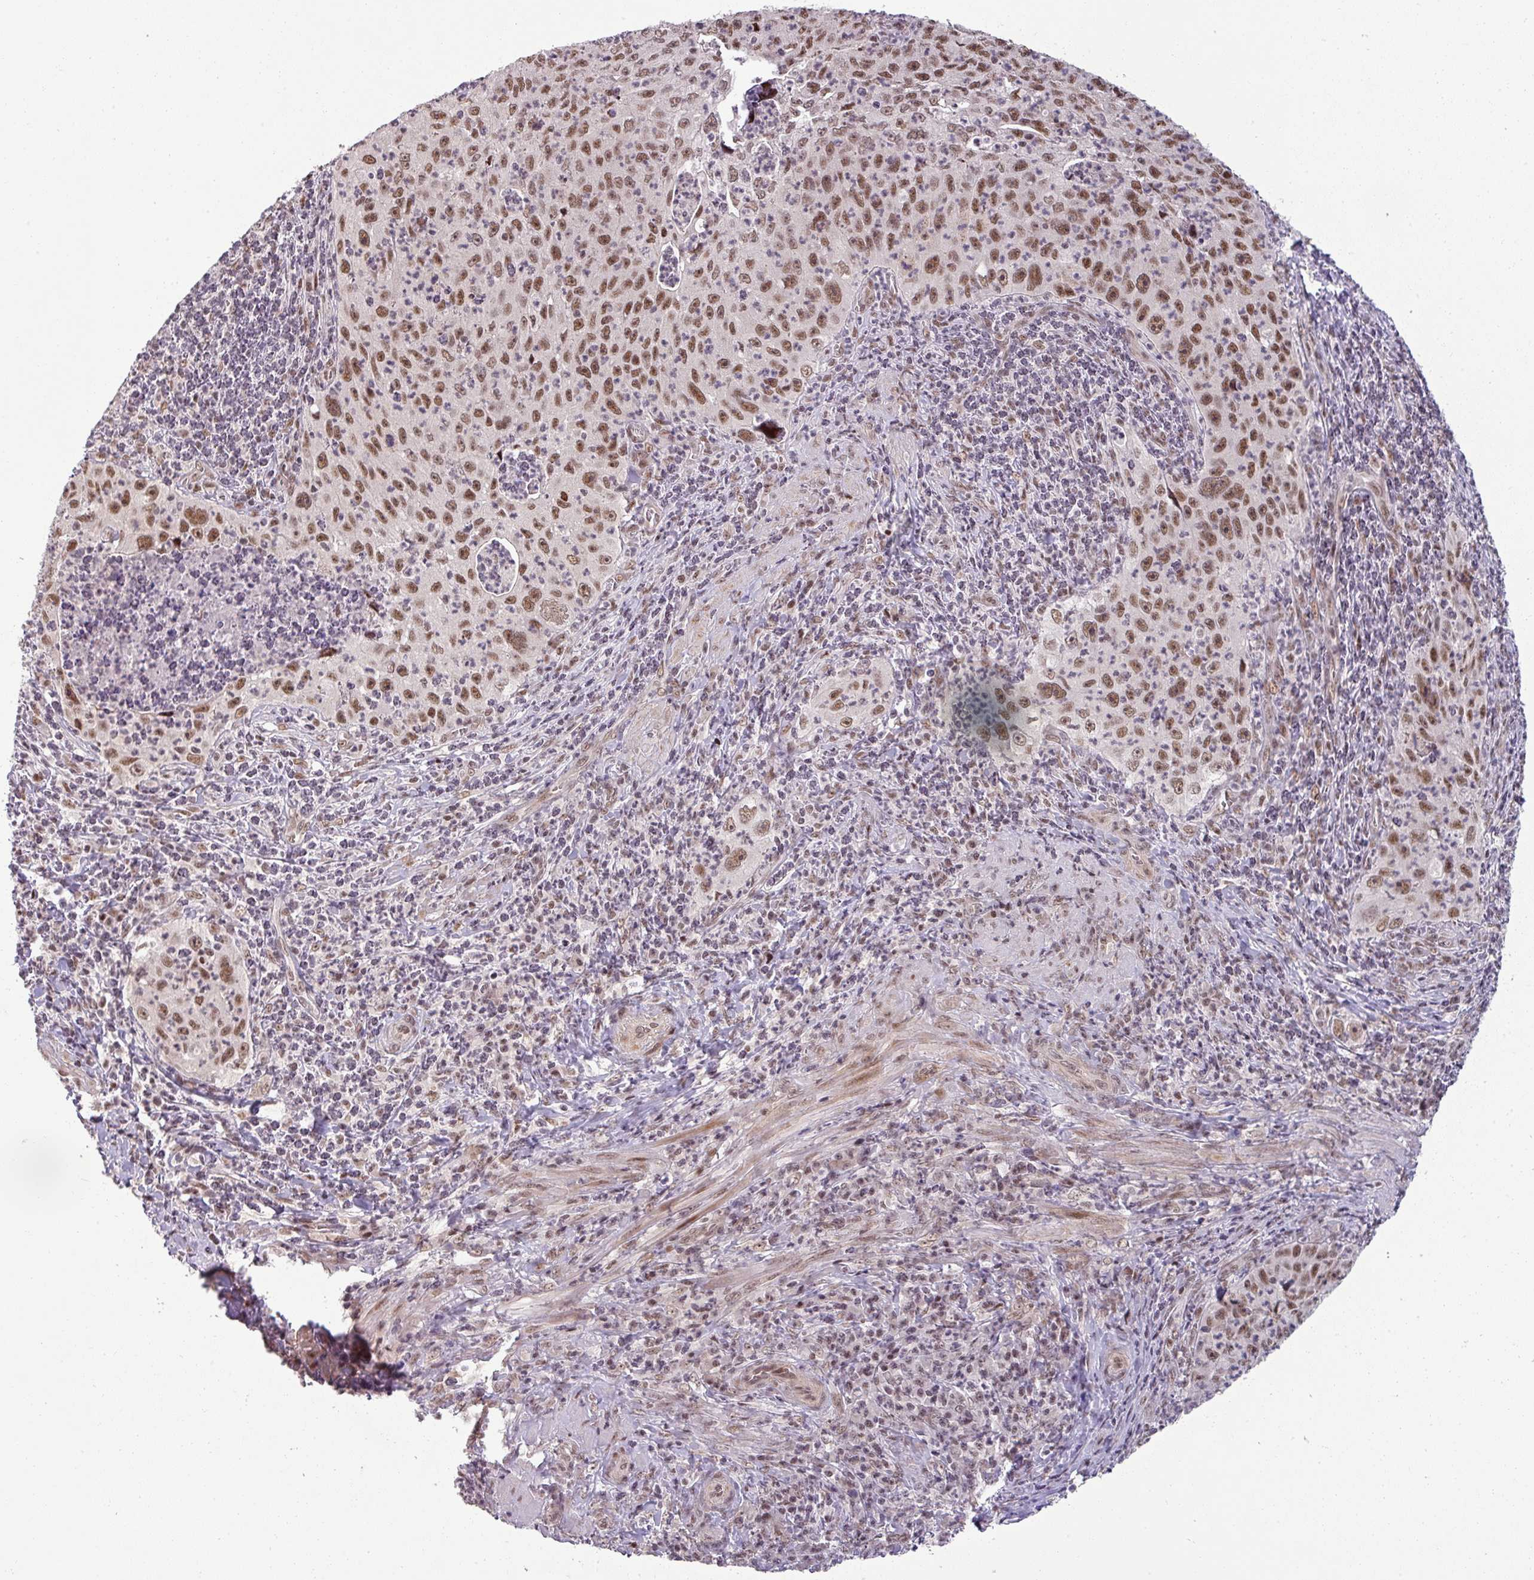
{"staining": {"intensity": "moderate", "quantity": ">75%", "location": "nuclear"}, "tissue": "cervical cancer", "cell_type": "Tumor cells", "image_type": "cancer", "snomed": [{"axis": "morphology", "description": "Squamous cell carcinoma, NOS"}, {"axis": "topography", "description": "Cervix"}], "caption": "Cervical cancer was stained to show a protein in brown. There is medium levels of moderate nuclear expression in approximately >75% of tumor cells. Using DAB (brown) and hematoxylin (blue) stains, captured at high magnification using brightfield microscopy.", "gene": "PTPN20", "patient": {"sex": "female", "age": 30}}